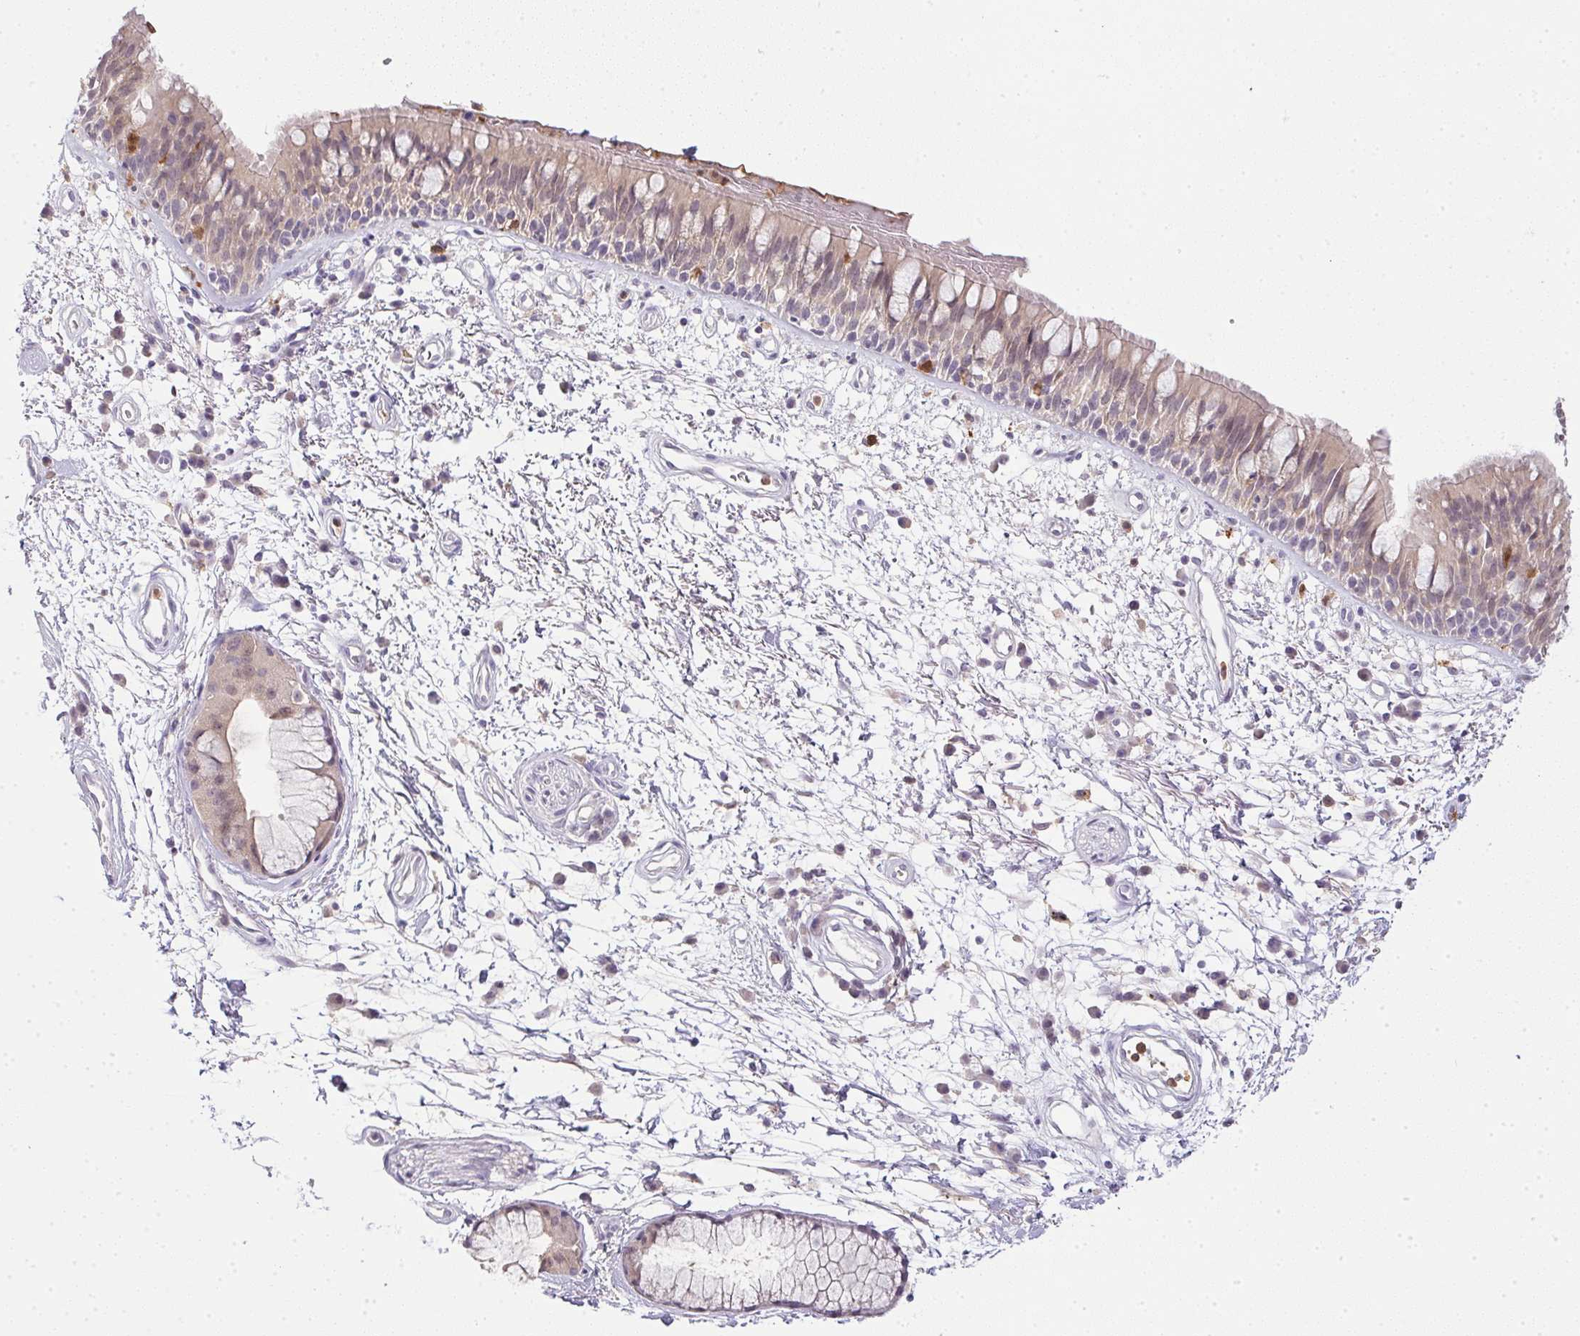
{"staining": {"intensity": "weak", "quantity": "<25%", "location": "cytoplasmic/membranous"}, "tissue": "bronchus", "cell_type": "Respiratory epithelial cells", "image_type": "normal", "snomed": [{"axis": "morphology", "description": "Normal tissue, NOS"}, {"axis": "morphology", "description": "Squamous cell carcinoma, NOS"}, {"axis": "topography", "description": "Cartilage tissue"}, {"axis": "topography", "description": "Bronchus"}, {"axis": "topography", "description": "Lung"}], "caption": "Image shows no protein expression in respiratory epithelial cells of unremarkable bronchus. Nuclei are stained in blue.", "gene": "DNAJC5G", "patient": {"sex": "male", "age": 66}}